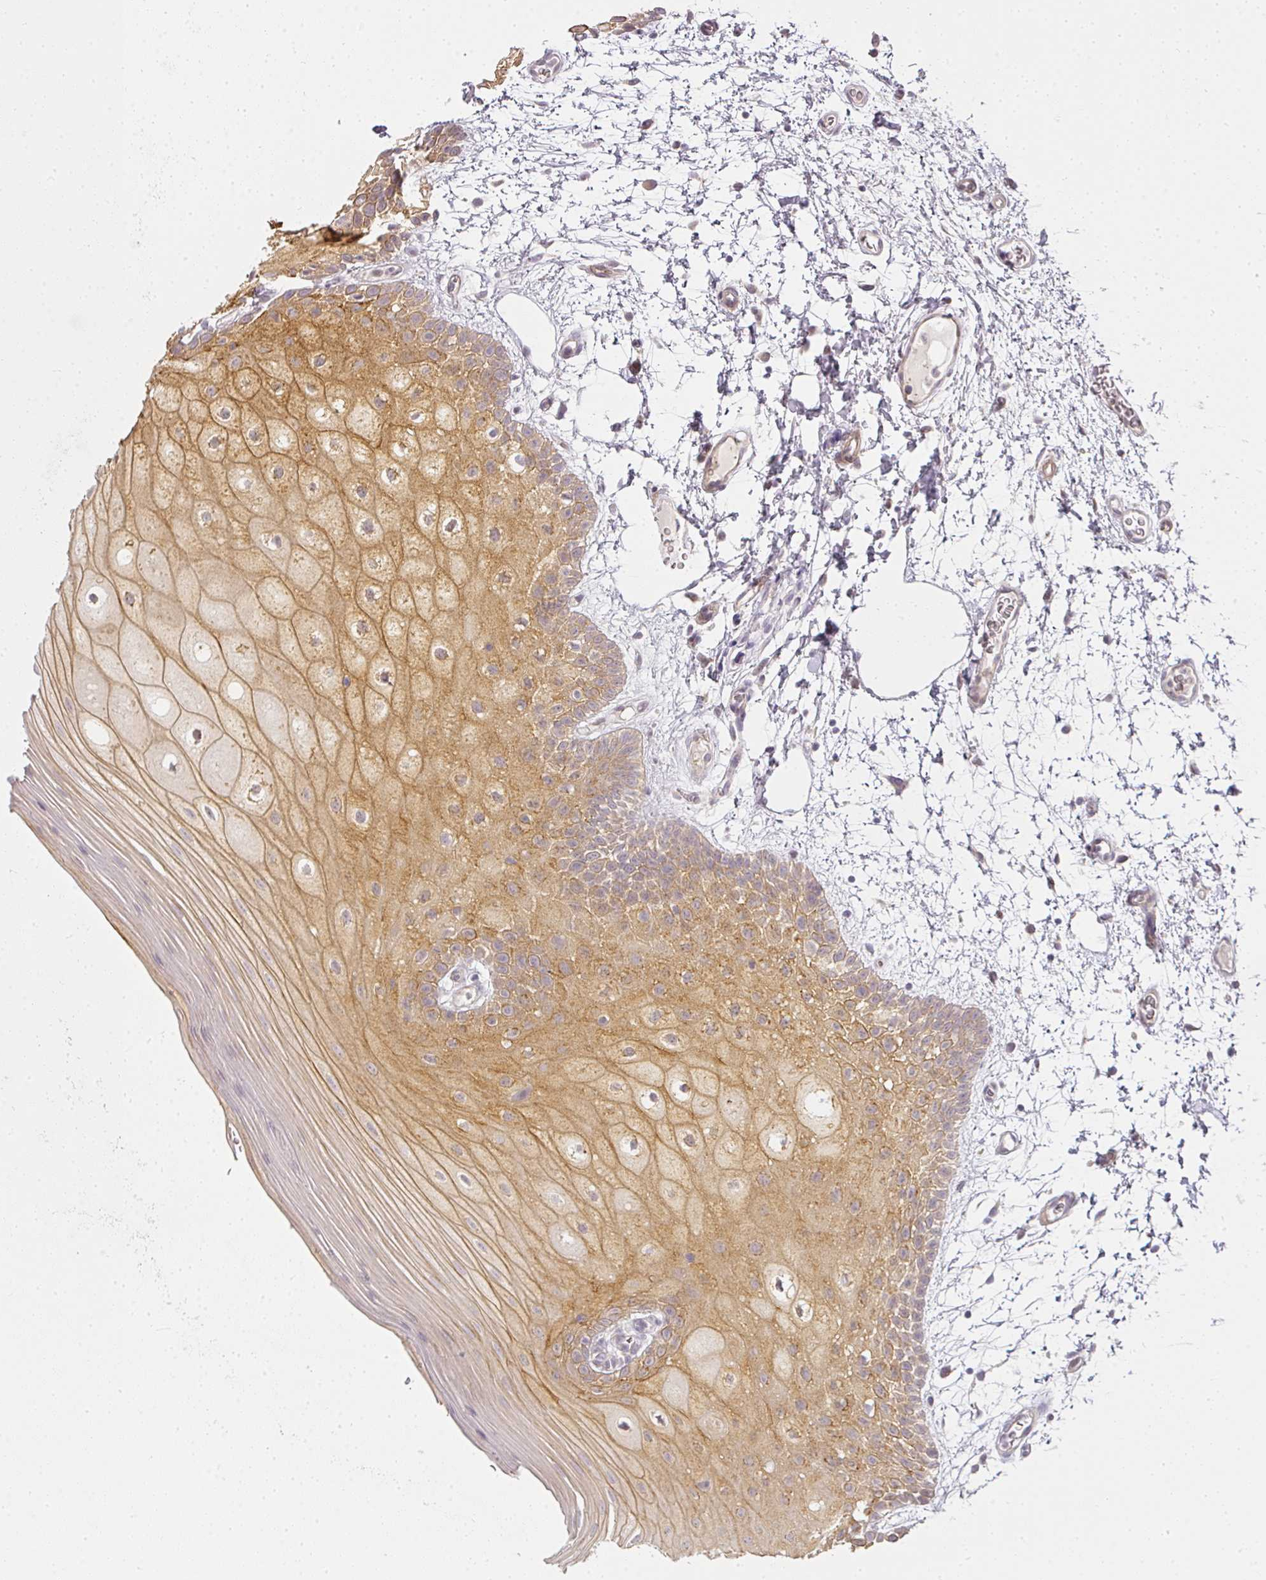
{"staining": {"intensity": "moderate", "quantity": ">75%", "location": "cytoplasmic/membranous"}, "tissue": "oral mucosa", "cell_type": "Squamous epithelial cells", "image_type": "normal", "snomed": [{"axis": "morphology", "description": "Normal tissue, NOS"}, {"axis": "morphology", "description": "Squamous cell carcinoma, NOS"}, {"axis": "topography", "description": "Oral tissue"}, {"axis": "topography", "description": "Tounge, NOS"}, {"axis": "topography", "description": "Head-Neck"}], "caption": "Brown immunohistochemical staining in unremarkable human oral mucosa exhibits moderate cytoplasmic/membranous staining in about >75% of squamous epithelial cells.", "gene": "MED19", "patient": {"sex": "male", "age": 76}}